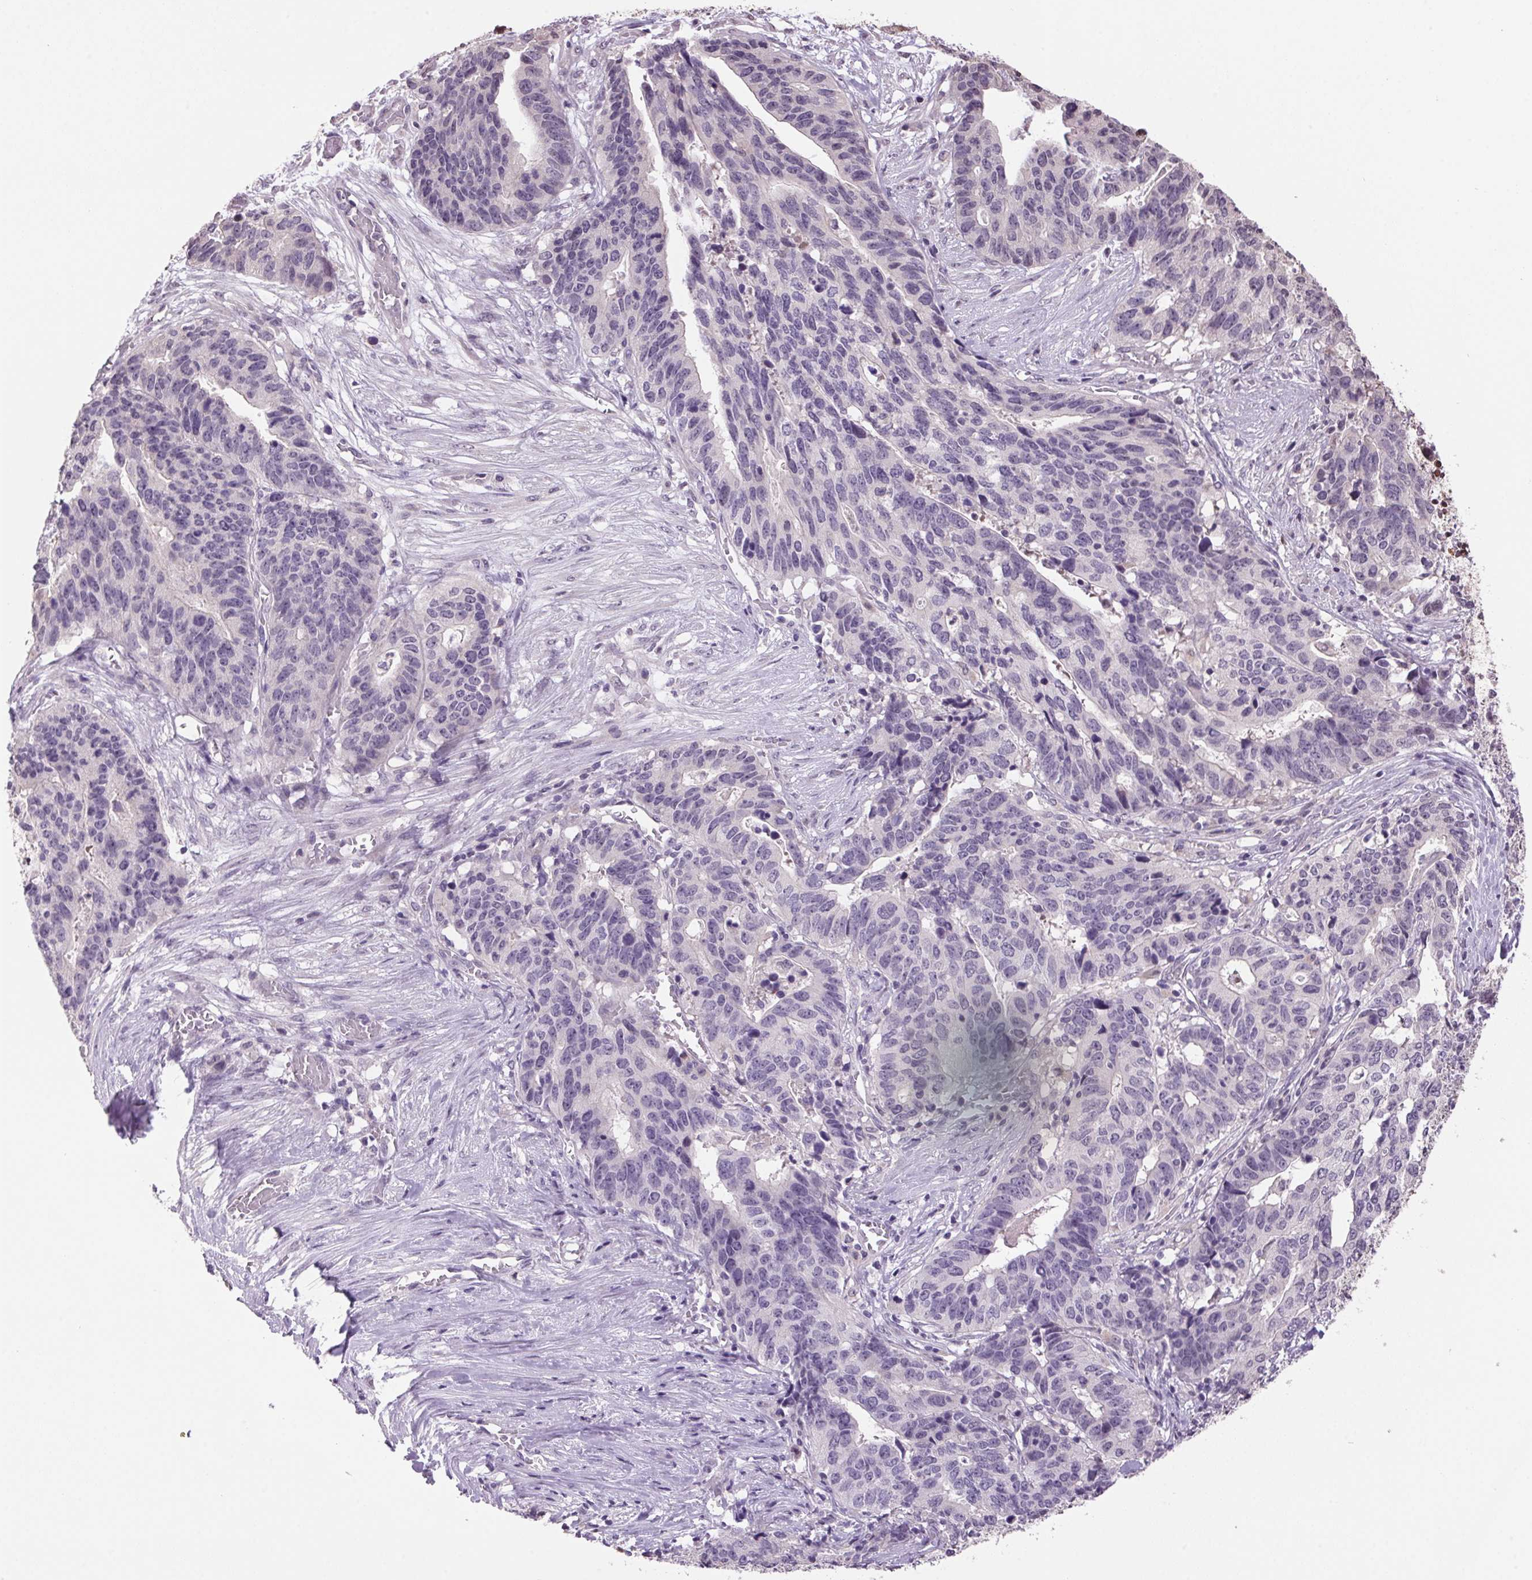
{"staining": {"intensity": "negative", "quantity": "none", "location": "none"}, "tissue": "stomach cancer", "cell_type": "Tumor cells", "image_type": "cancer", "snomed": [{"axis": "morphology", "description": "Adenocarcinoma, NOS"}, {"axis": "topography", "description": "Stomach, upper"}], "caption": "Human stomach adenocarcinoma stained for a protein using IHC shows no expression in tumor cells.", "gene": "VWA3B", "patient": {"sex": "female", "age": 67}}